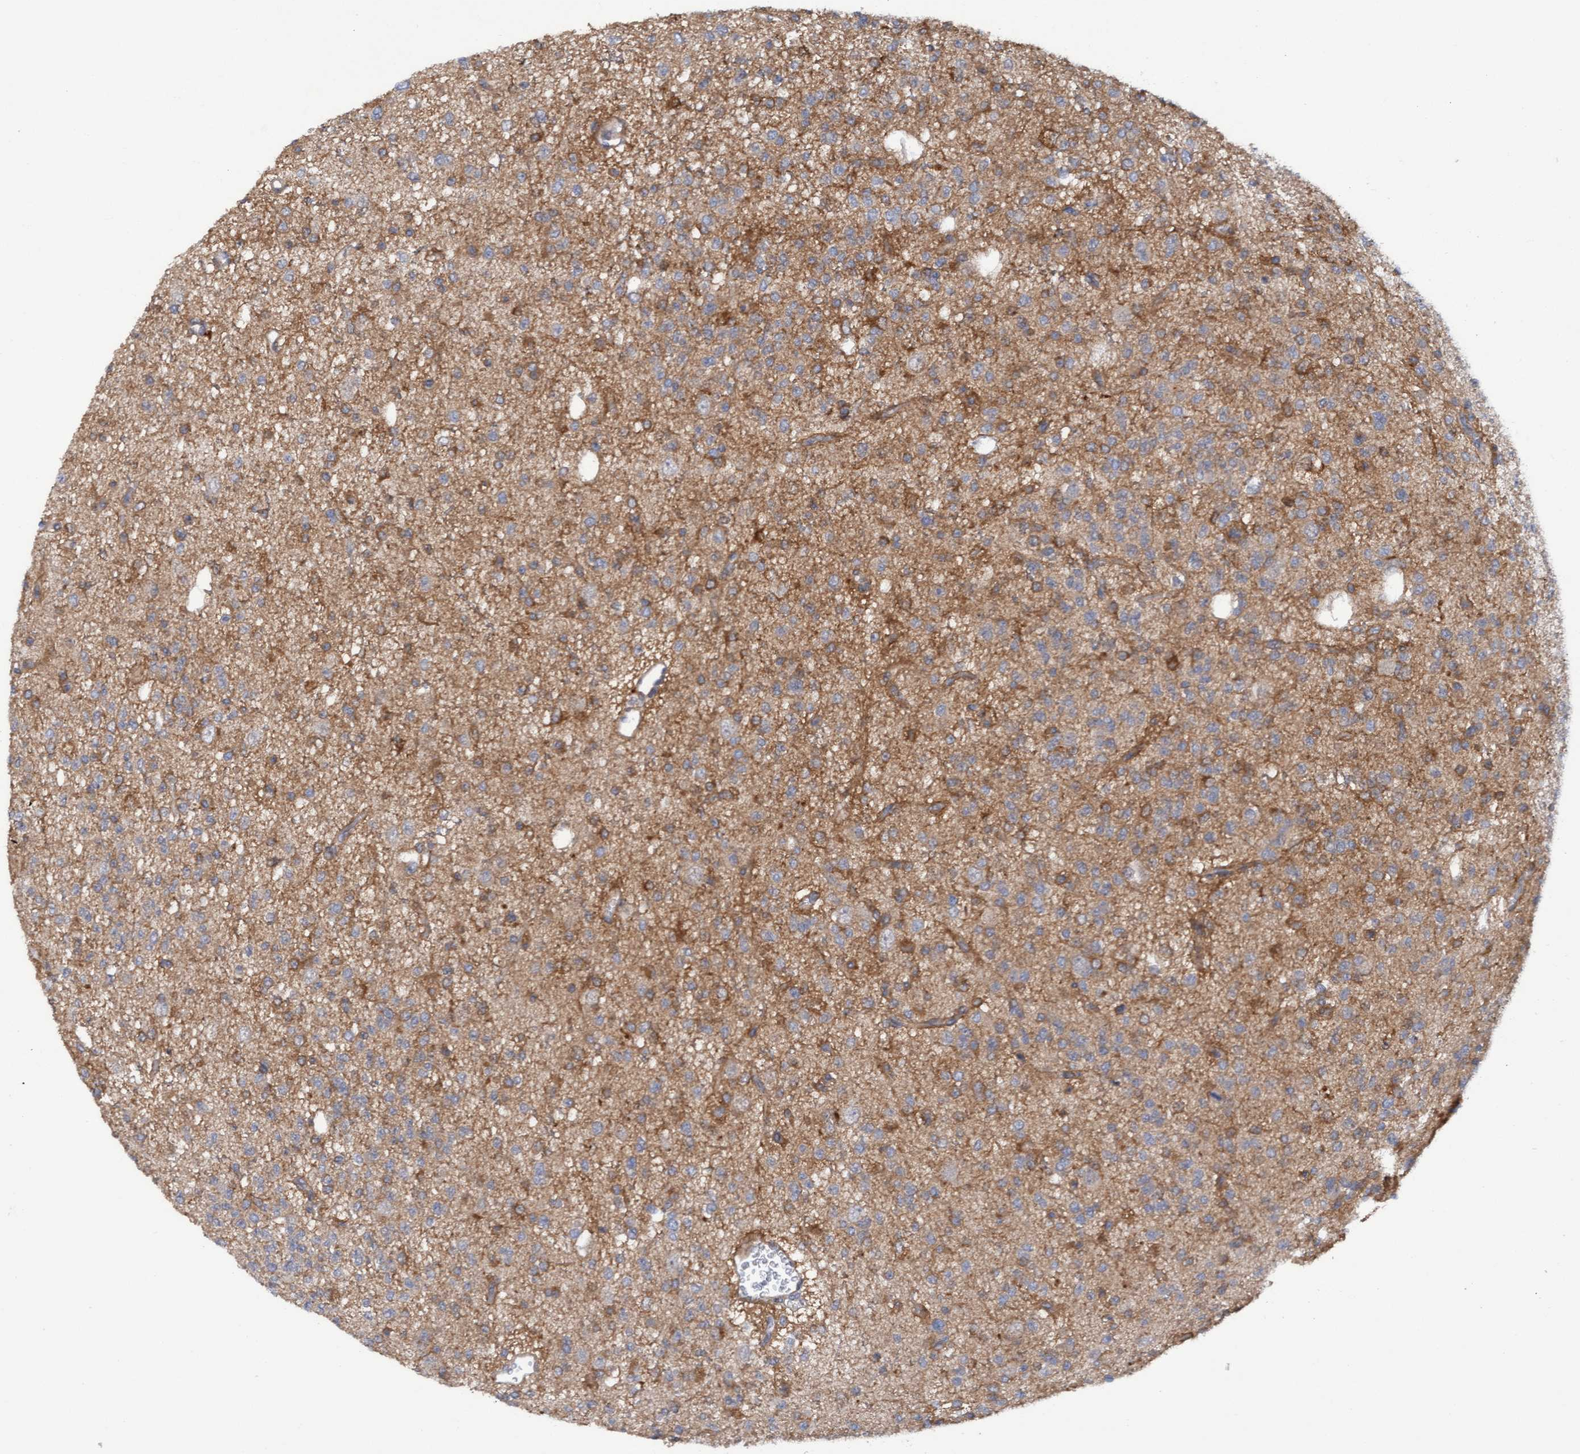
{"staining": {"intensity": "moderate", "quantity": "25%-75%", "location": "cytoplasmic/membranous"}, "tissue": "glioma", "cell_type": "Tumor cells", "image_type": "cancer", "snomed": [{"axis": "morphology", "description": "Glioma, malignant, Low grade"}, {"axis": "topography", "description": "Brain"}], "caption": "Immunohistochemistry (IHC) photomicrograph of malignant low-grade glioma stained for a protein (brown), which exhibits medium levels of moderate cytoplasmic/membranous expression in approximately 25%-75% of tumor cells.", "gene": "PLCD1", "patient": {"sex": "male", "age": 38}}